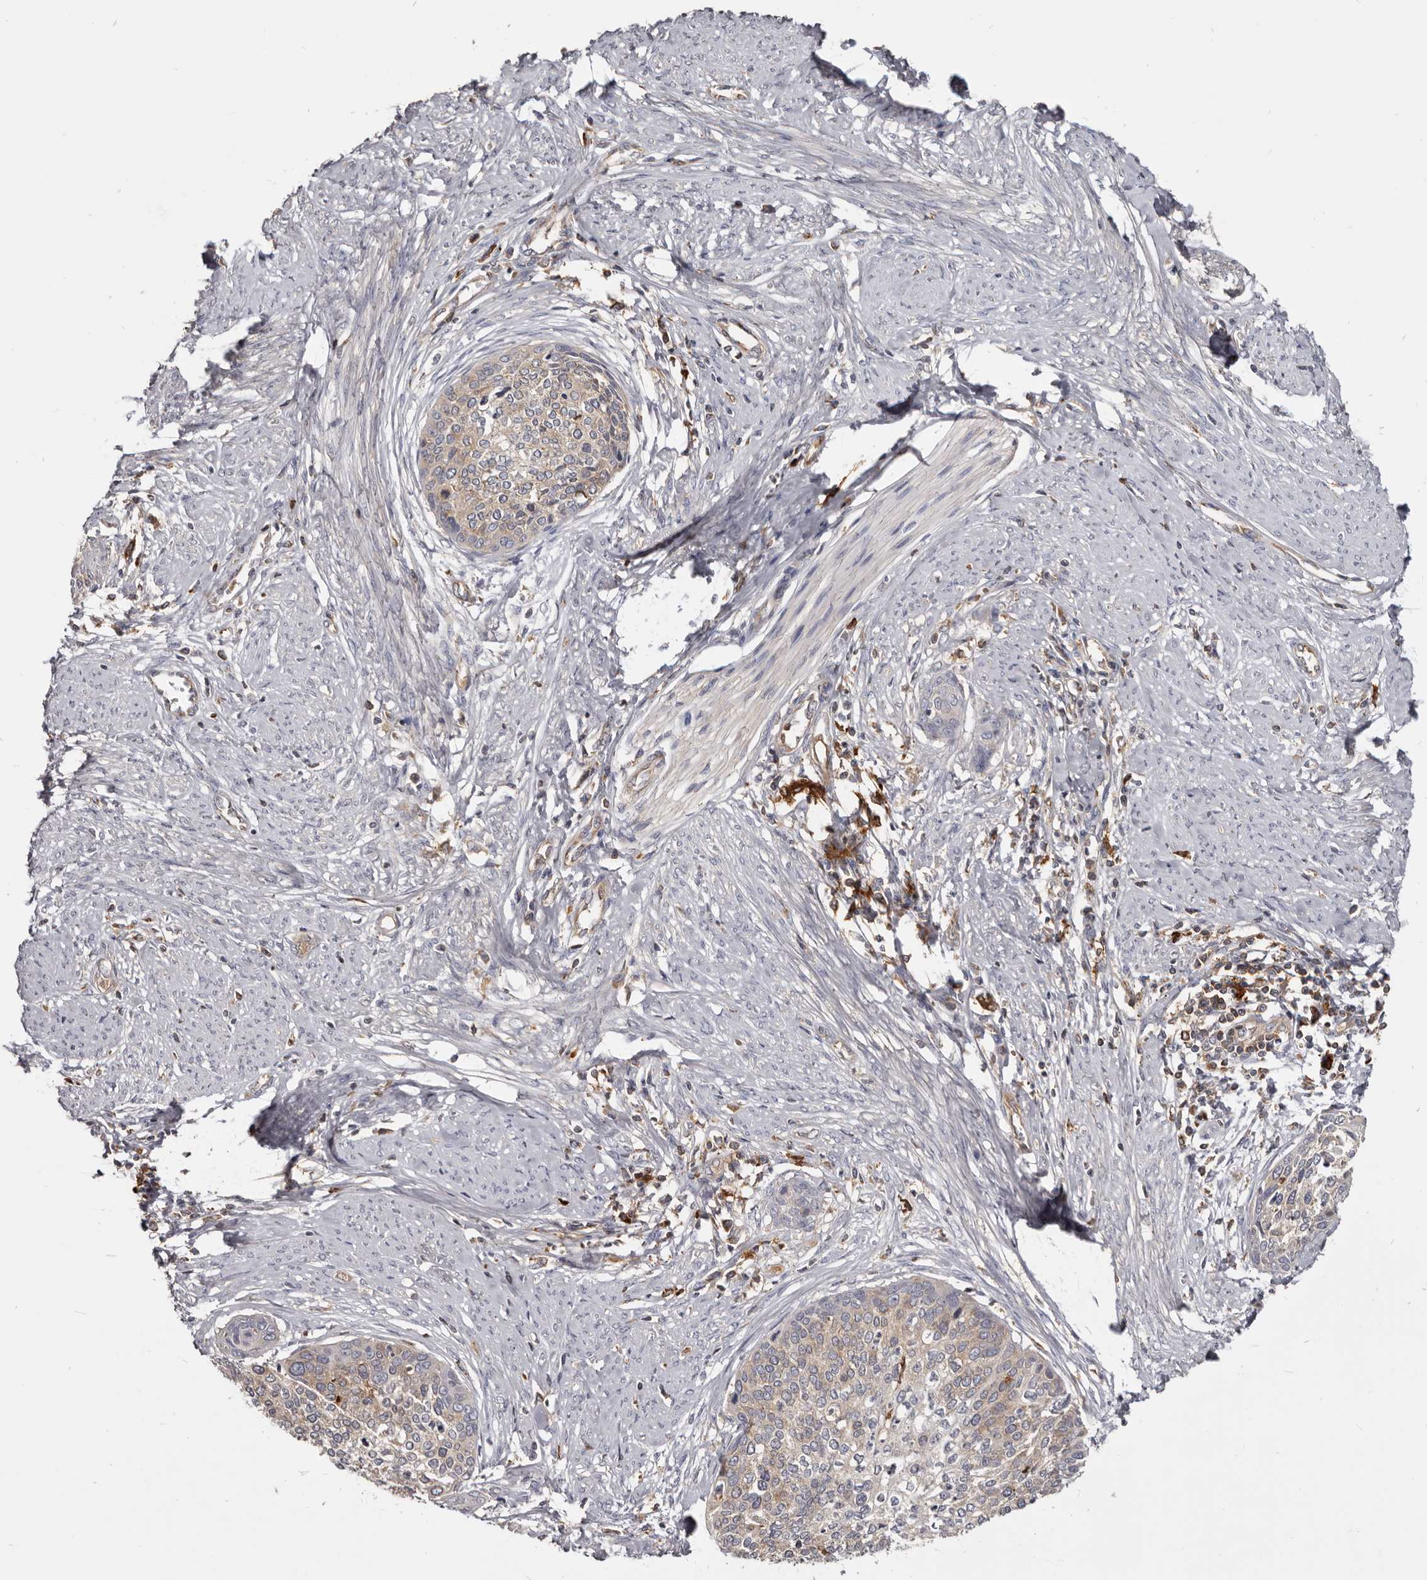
{"staining": {"intensity": "weak", "quantity": "25%-75%", "location": "cytoplasmic/membranous"}, "tissue": "cervical cancer", "cell_type": "Tumor cells", "image_type": "cancer", "snomed": [{"axis": "morphology", "description": "Squamous cell carcinoma, NOS"}, {"axis": "topography", "description": "Cervix"}], "caption": "Human cervical cancer stained with a brown dye shows weak cytoplasmic/membranous positive expression in approximately 25%-75% of tumor cells.", "gene": "CBL", "patient": {"sex": "female", "age": 37}}